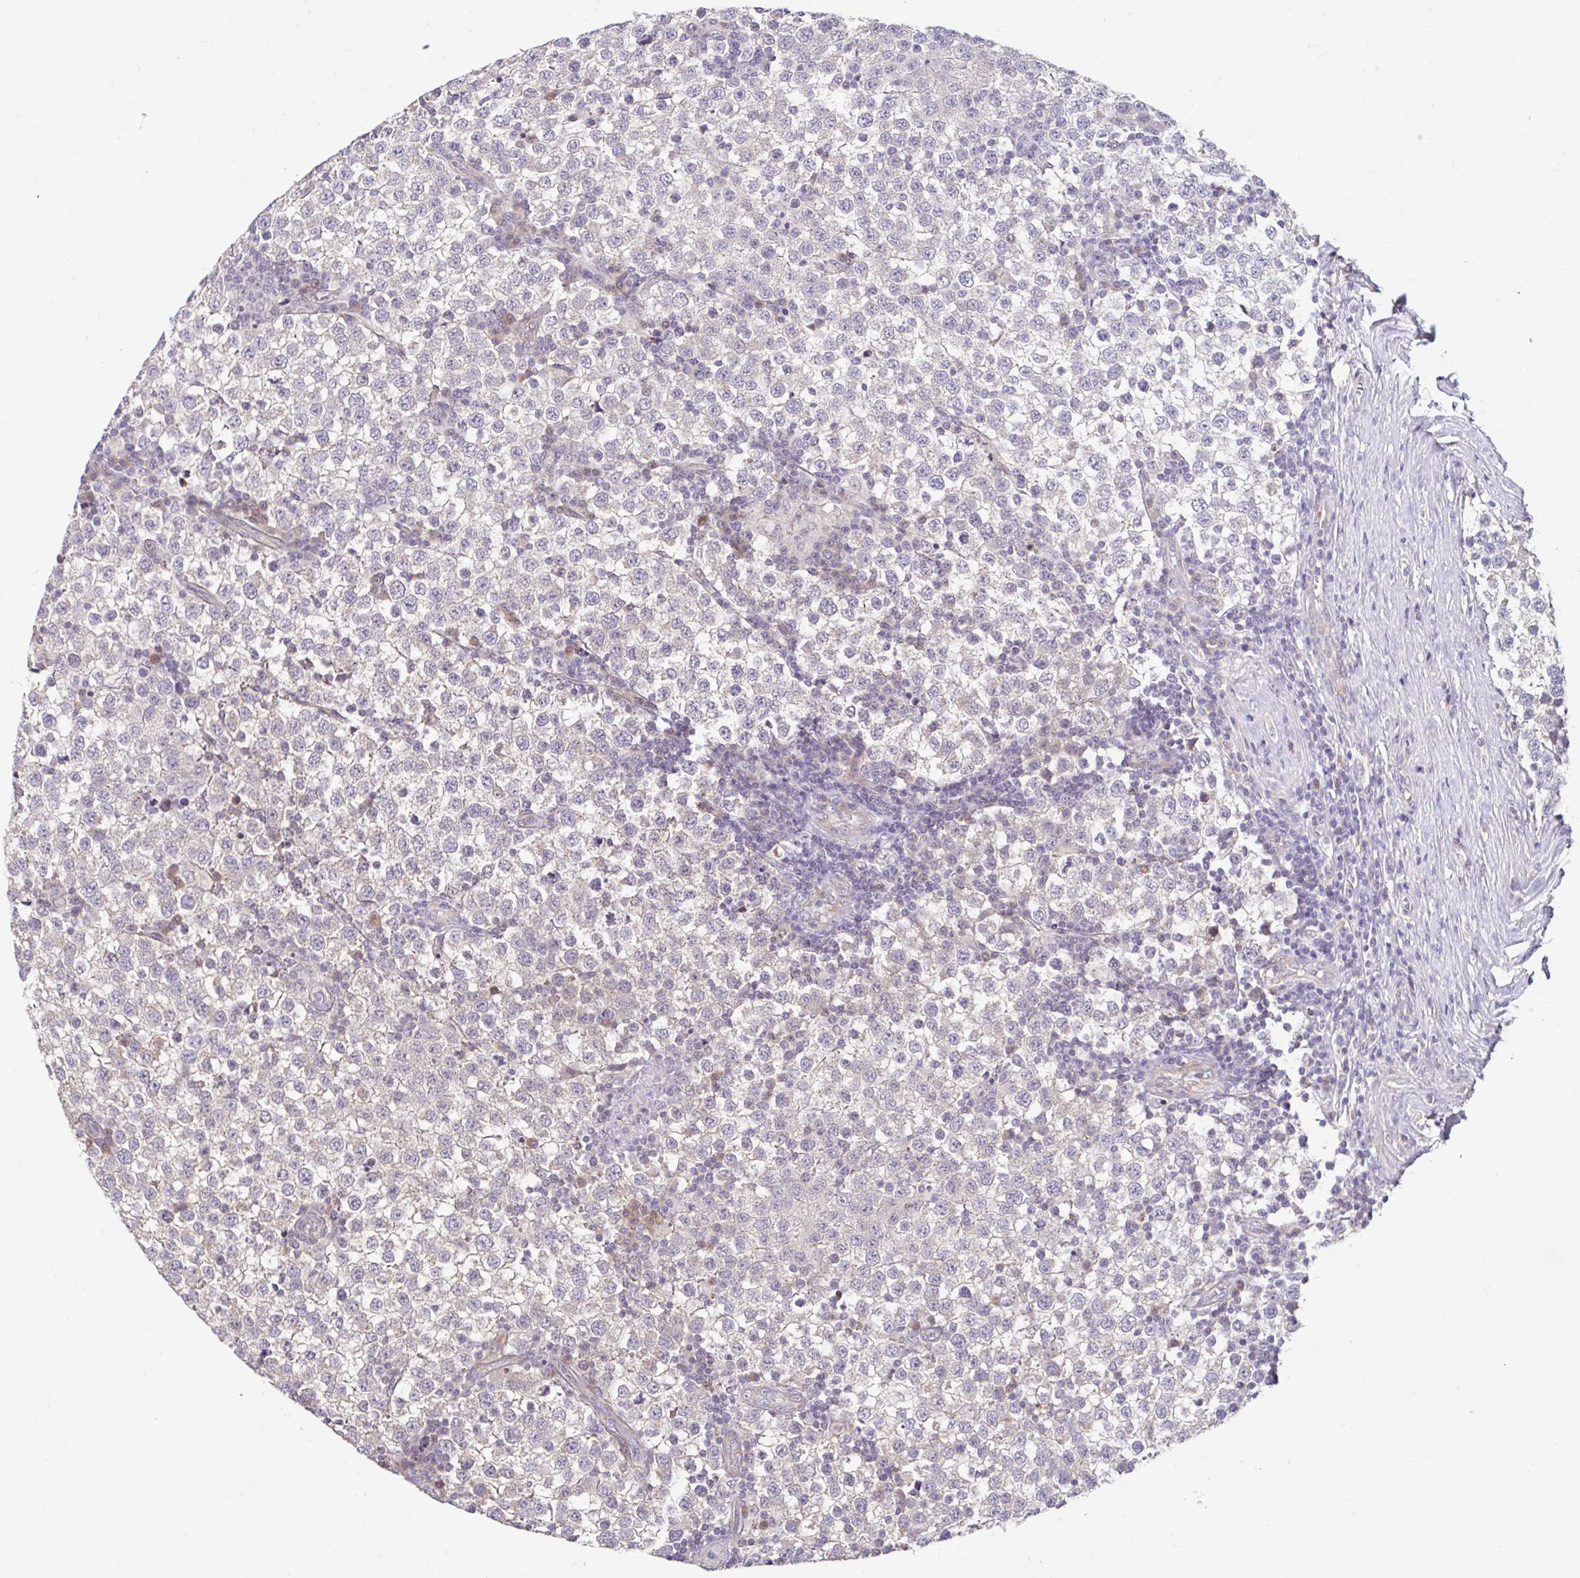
{"staining": {"intensity": "negative", "quantity": "none", "location": "none"}, "tissue": "testis cancer", "cell_type": "Tumor cells", "image_type": "cancer", "snomed": [{"axis": "morphology", "description": "Seminoma, NOS"}, {"axis": "topography", "description": "Testis"}], "caption": "High magnification brightfield microscopy of testis seminoma stained with DAB (brown) and counterstained with hematoxylin (blue): tumor cells show no significant expression.", "gene": "NT5C1B", "patient": {"sex": "male", "age": 34}}